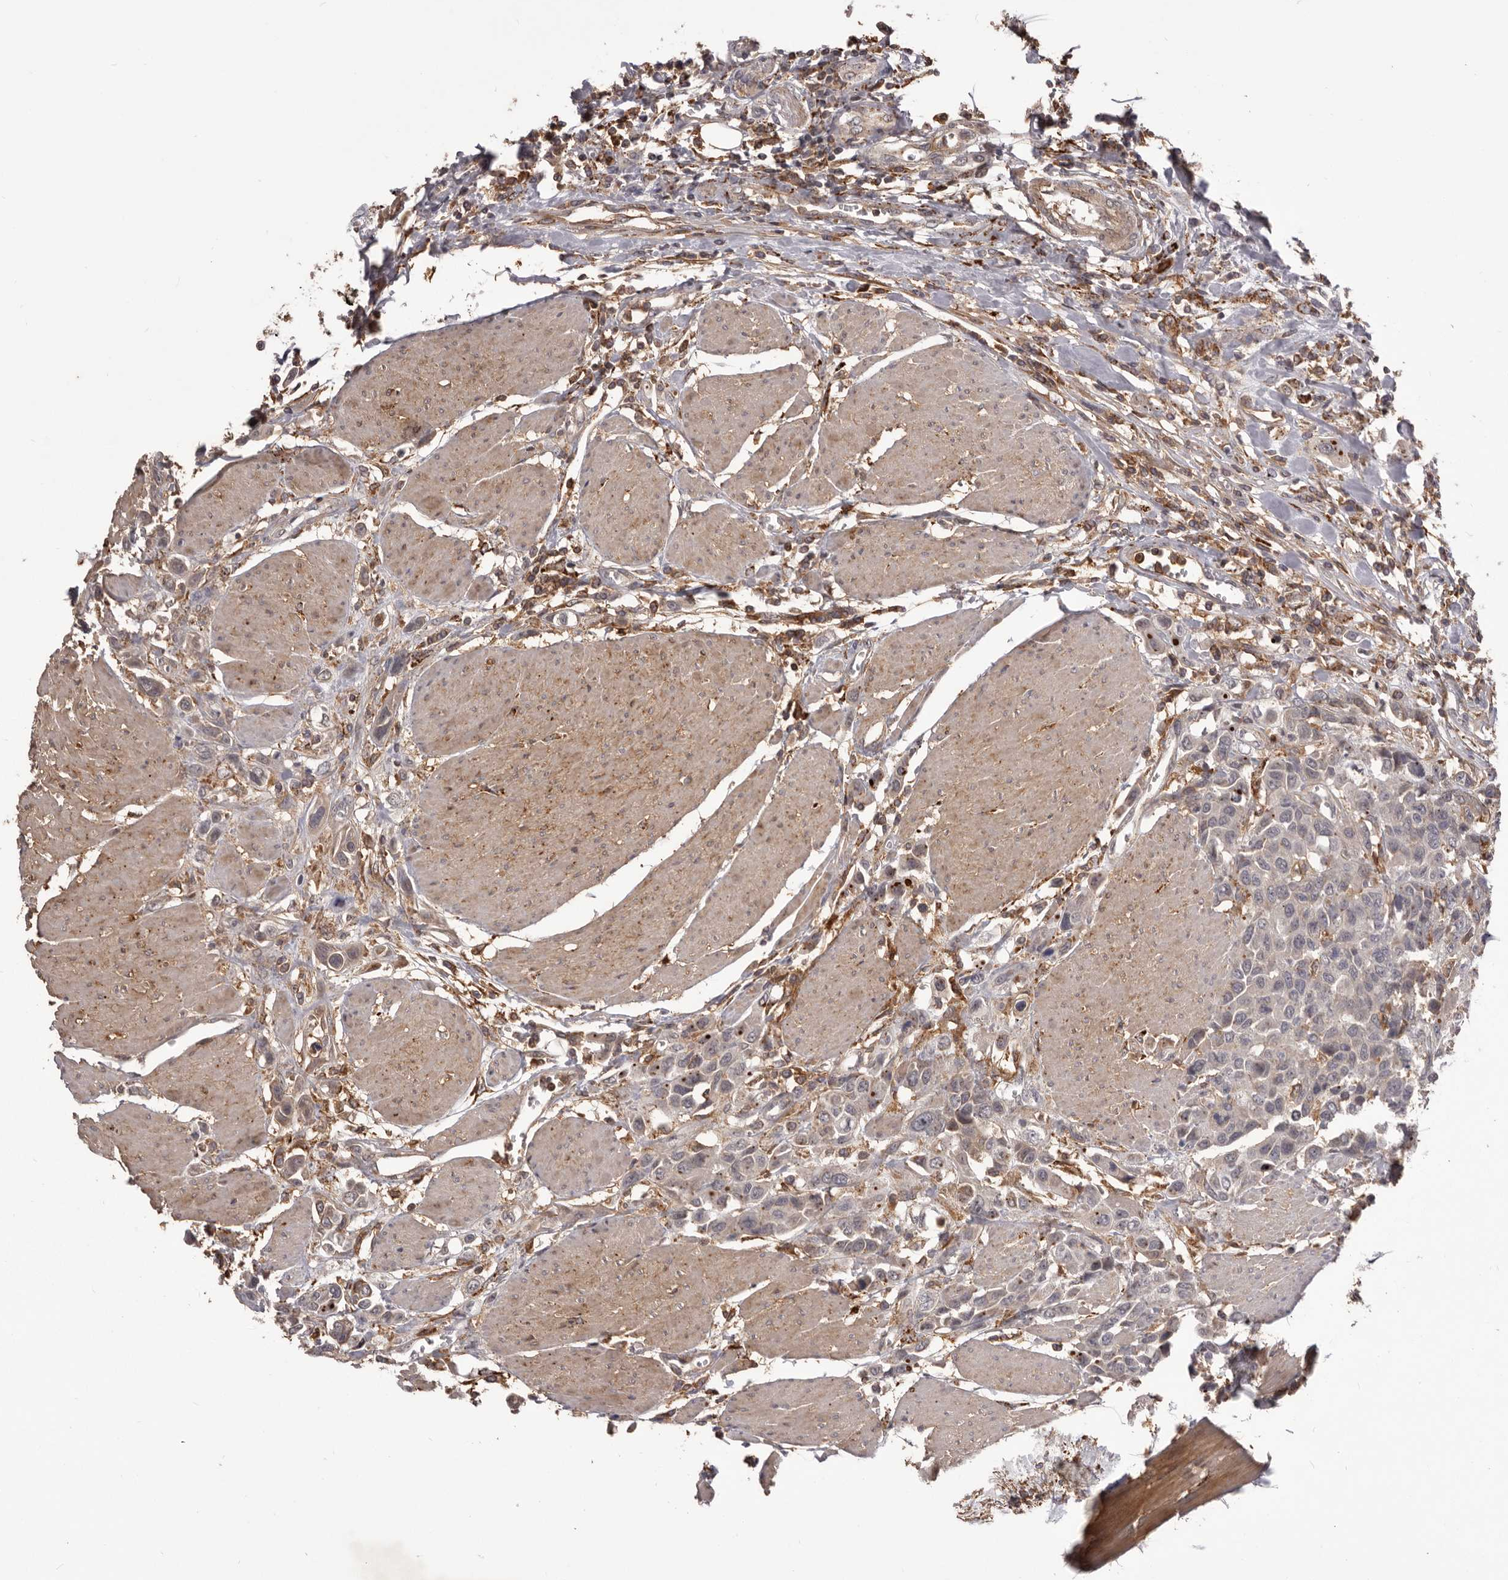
{"staining": {"intensity": "negative", "quantity": "none", "location": "none"}, "tissue": "urothelial cancer", "cell_type": "Tumor cells", "image_type": "cancer", "snomed": [{"axis": "morphology", "description": "Urothelial carcinoma, High grade"}, {"axis": "topography", "description": "Urinary bladder"}], "caption": "Urothelial cancer stained for a protein using immunohistochemistry demonstrates no expression tumor cells.", "gene": "GLIPR2", "patient": {"sex": "male", "age": 50}}